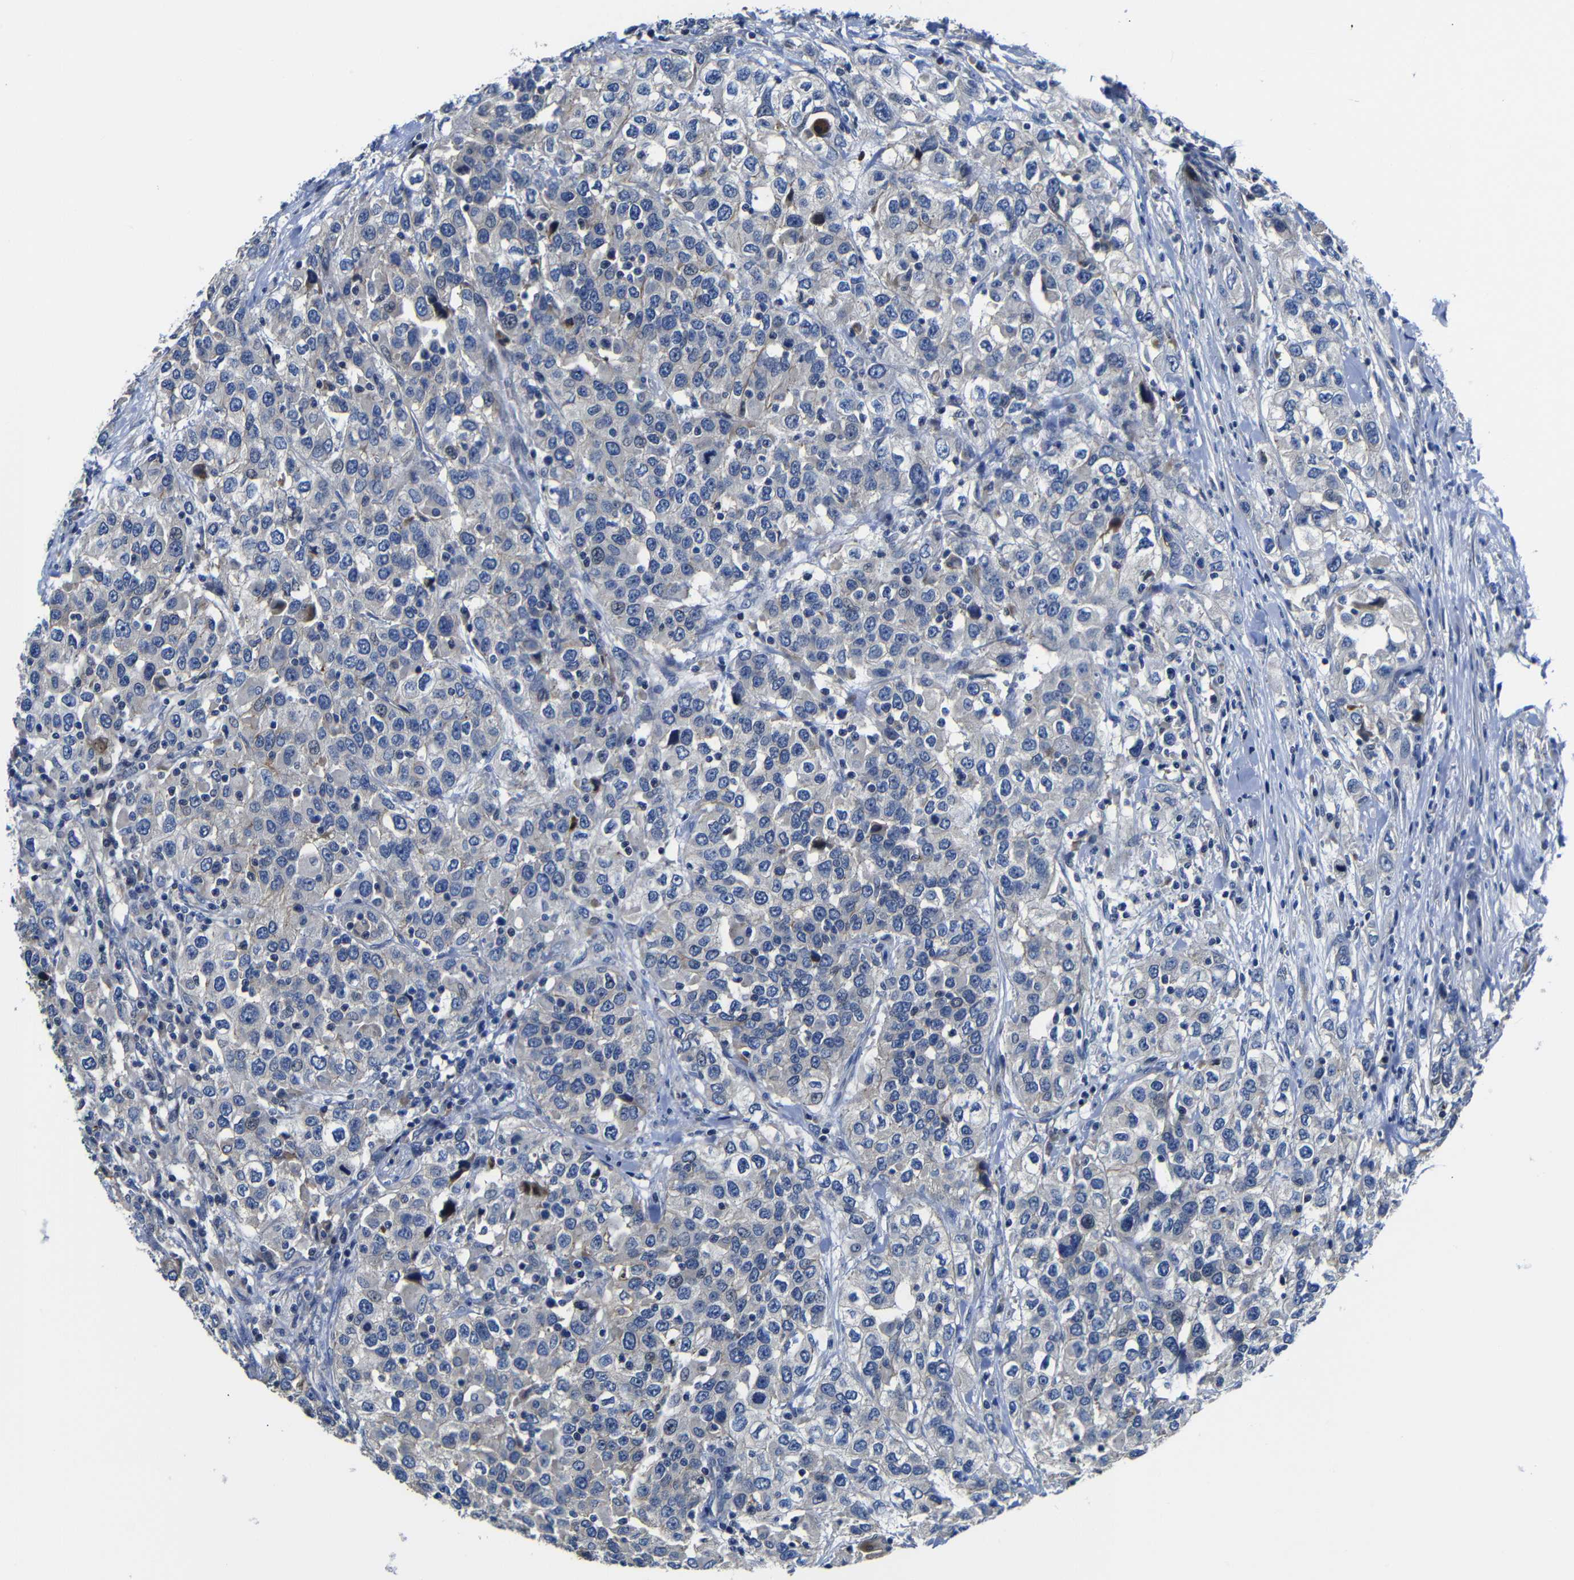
{"staining": {"intensity": "negative", "quantity": "none", "location": "none"}, "tissue": "urothelial cancer", "cell_type": "Tumor cells", "image_type": "cancer", "snomed": [{"axis": "morphology", "description": "Urothelial carcinoma, High grade"}, {"axis": "topography", "description": "Urinary bladder"}], "caption": "IHC image of human urothelial cancer stained for a protein (brown), which displays no positivity in tumor cells.", "gene": "AFDN", "patient": {"sex": "female", "age": 80}}